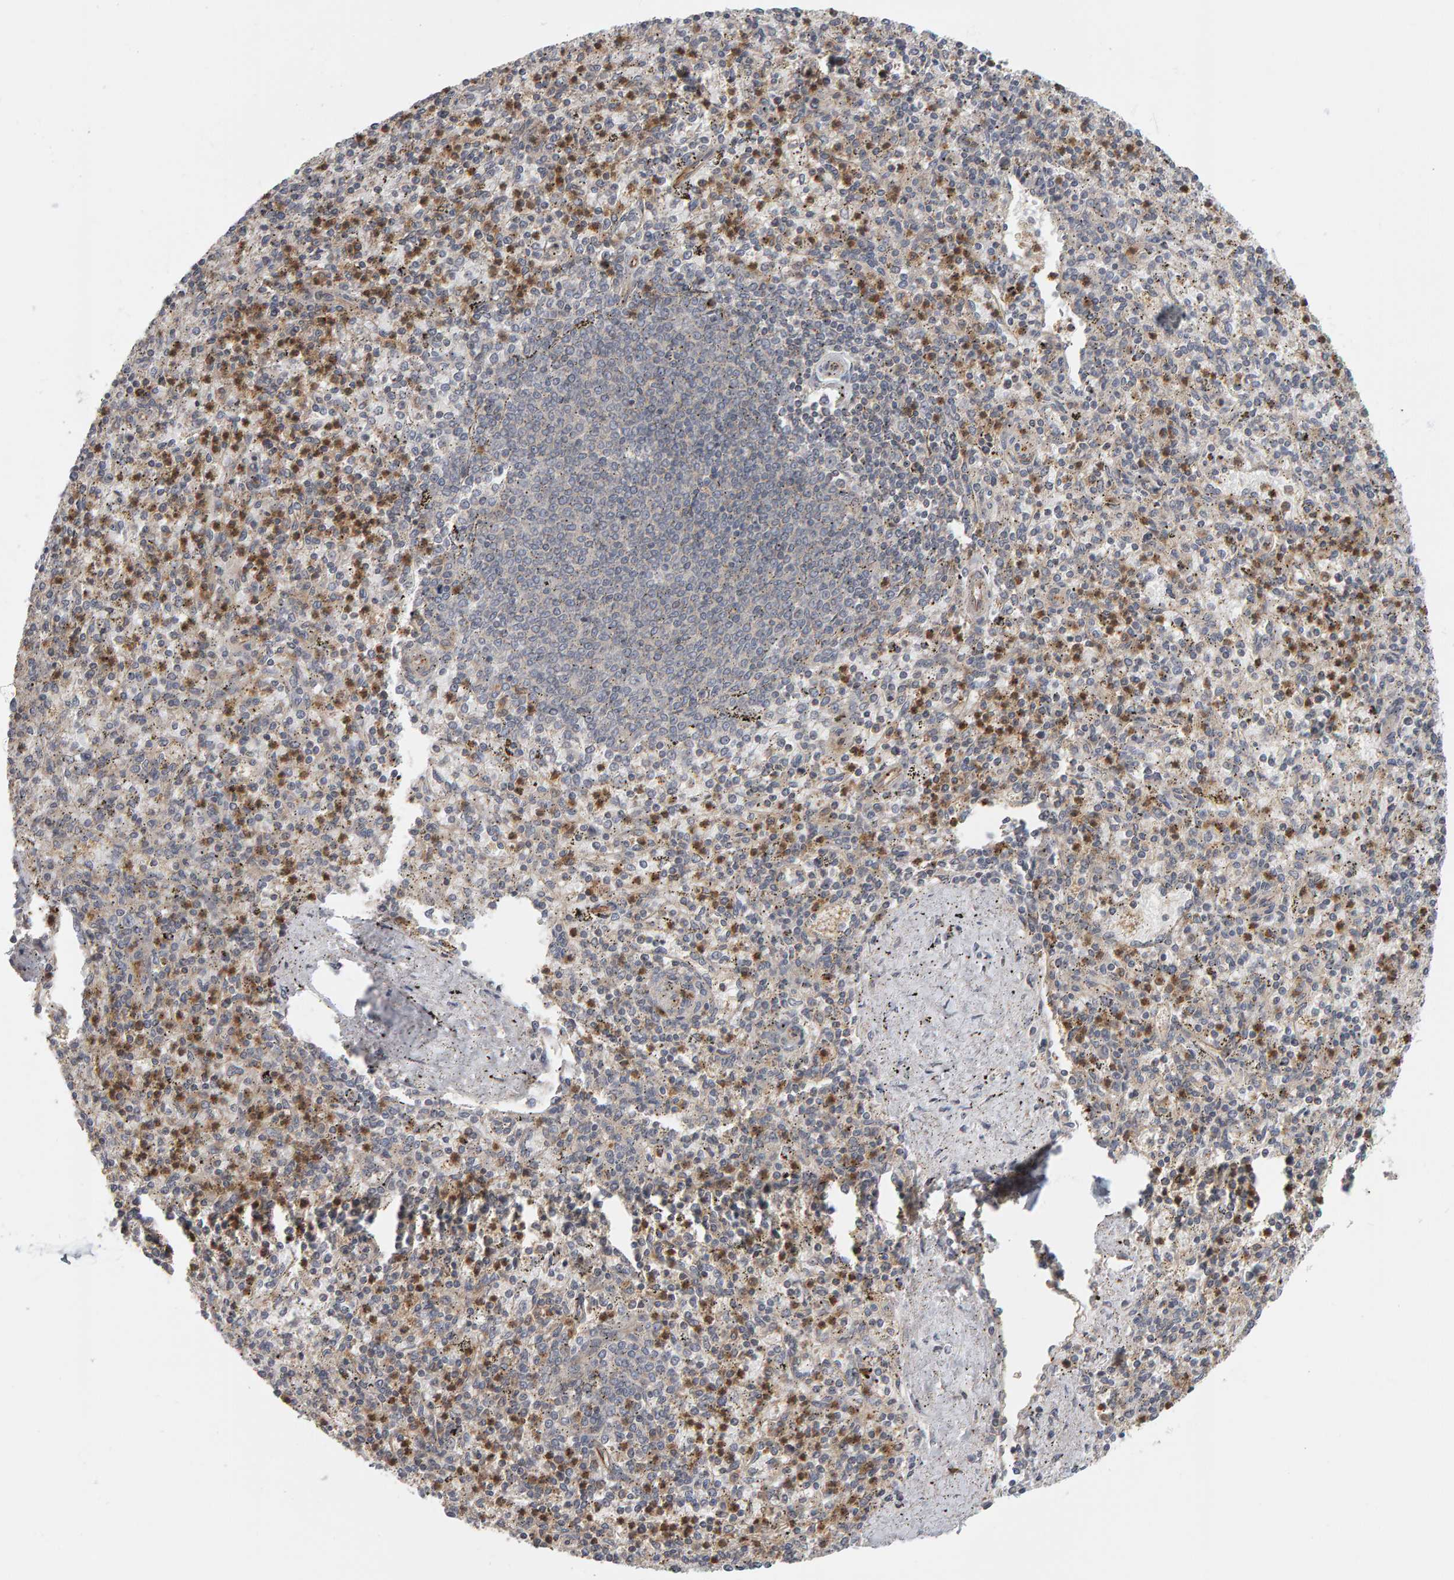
{"staining": {"intensity": "moderate", "quantity": ">75%", "location": "cytoplasmic/membranous"}, "tissue": "spleen", "cell_type": "Cells in red pulp", "image_type": "normal", "snomed": [{"axis": "morphology", "description": "Normal tissue, NOS"}, {"axis": "topography", "description": "Spleen"}], "caption": "Moderate cytoplasmic/membranous protein expression is identified in approximately >75% of cells in red pulp in spleen.", "gene": "C9orf72", "patient": {"sex": "male", "age": 72}}